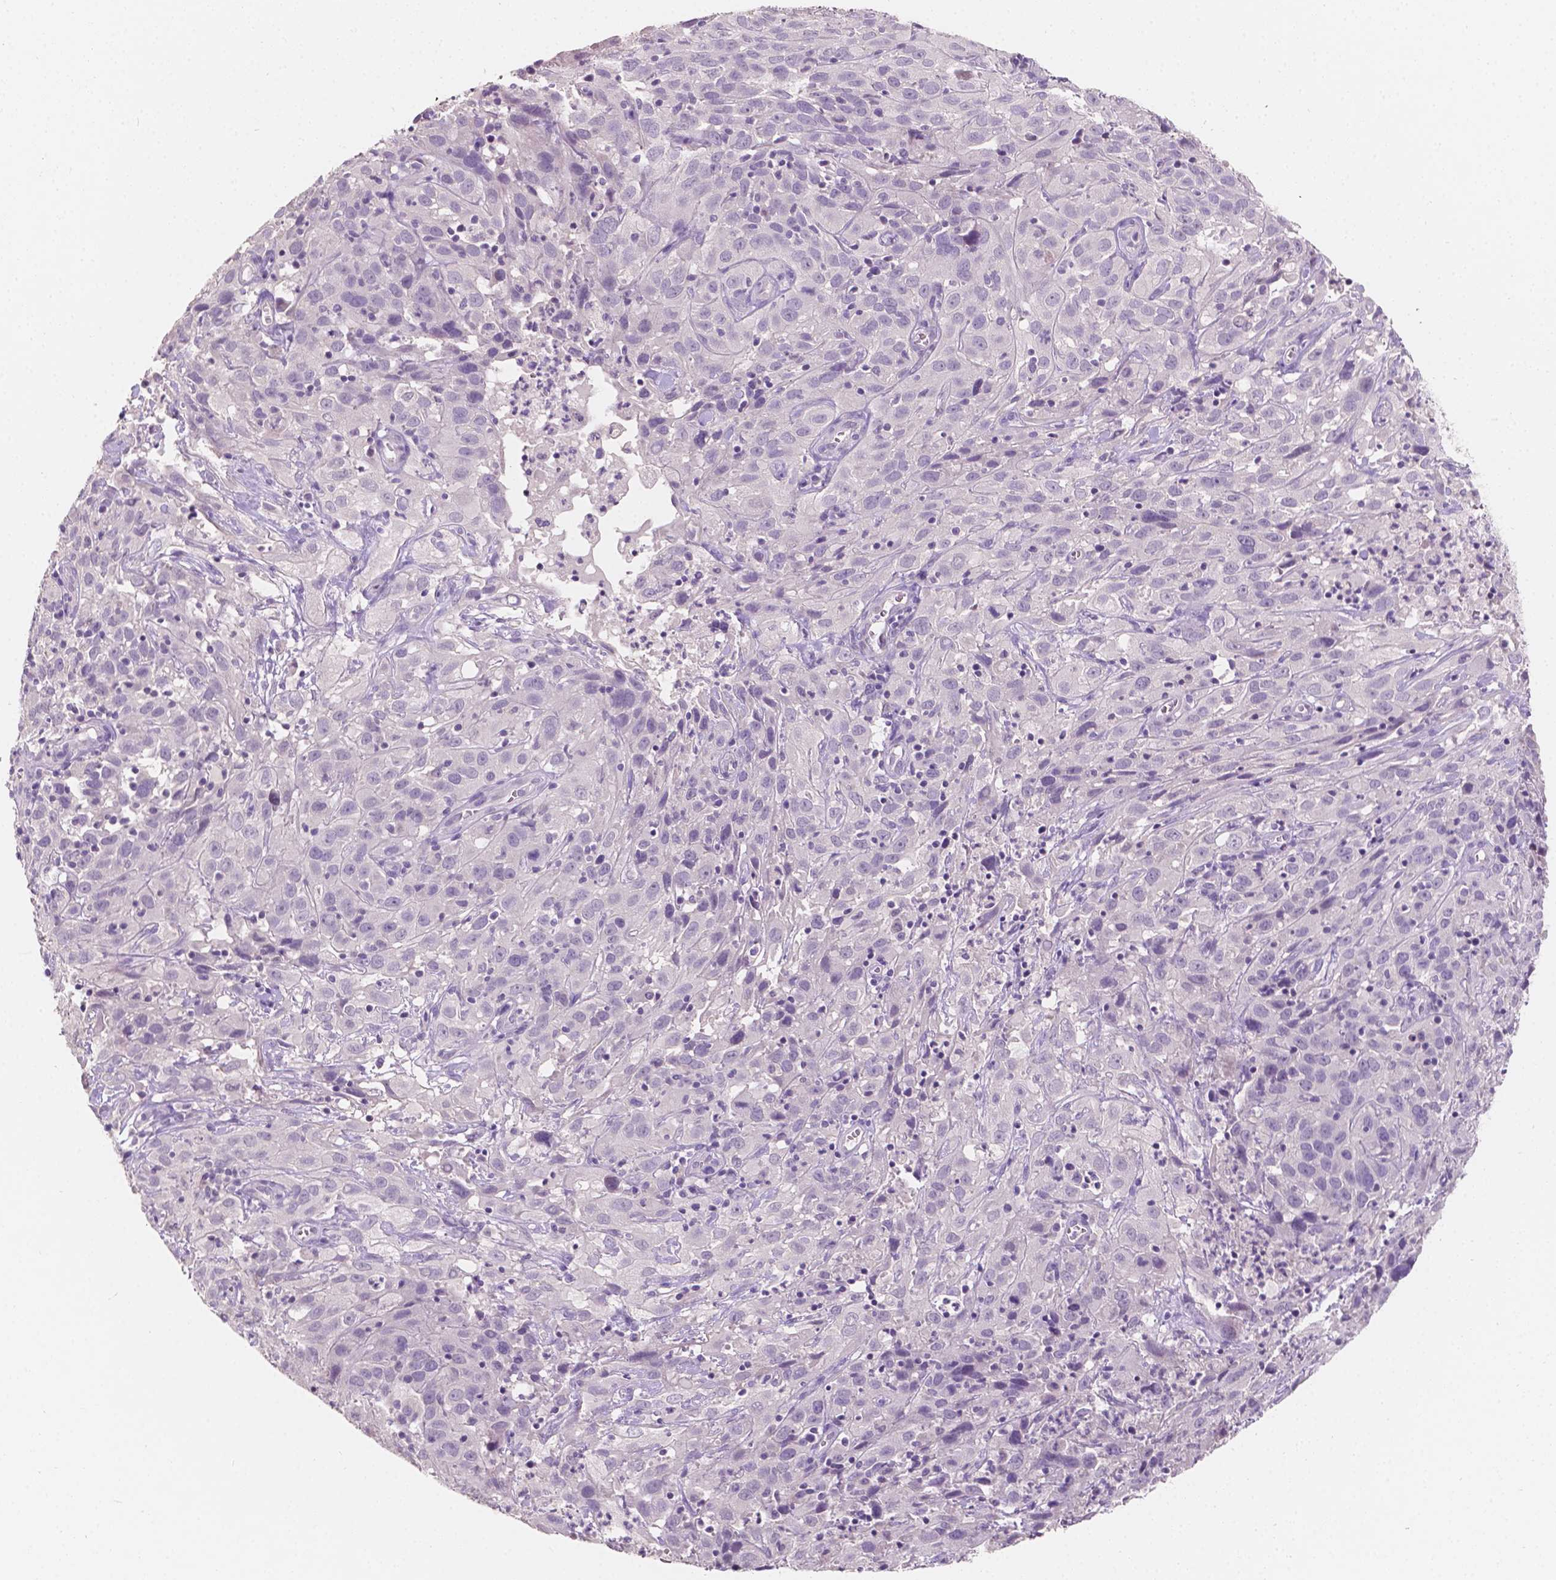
{"staining": {"intensity": "negative", "quantity": "none", "location": "none"}, "tissue": "cervical cancer", "cell_type": "Tumor cells", "image_type": "cancer", "snomed": [{"axis": "morphology", "description": "Squamous cell carcinoma, NOS"}, {"axis": "topography", "description": "Cervix"}], "caption": "A high-resolution micrograph shows immunohistochemistry (IHC) staining of cervical cancer (squamous cell carcinoma), which demonstrates no significant expression in tumor cells.", "gene": "TAL1", "patient": {"sex": "female", "age": 32}}